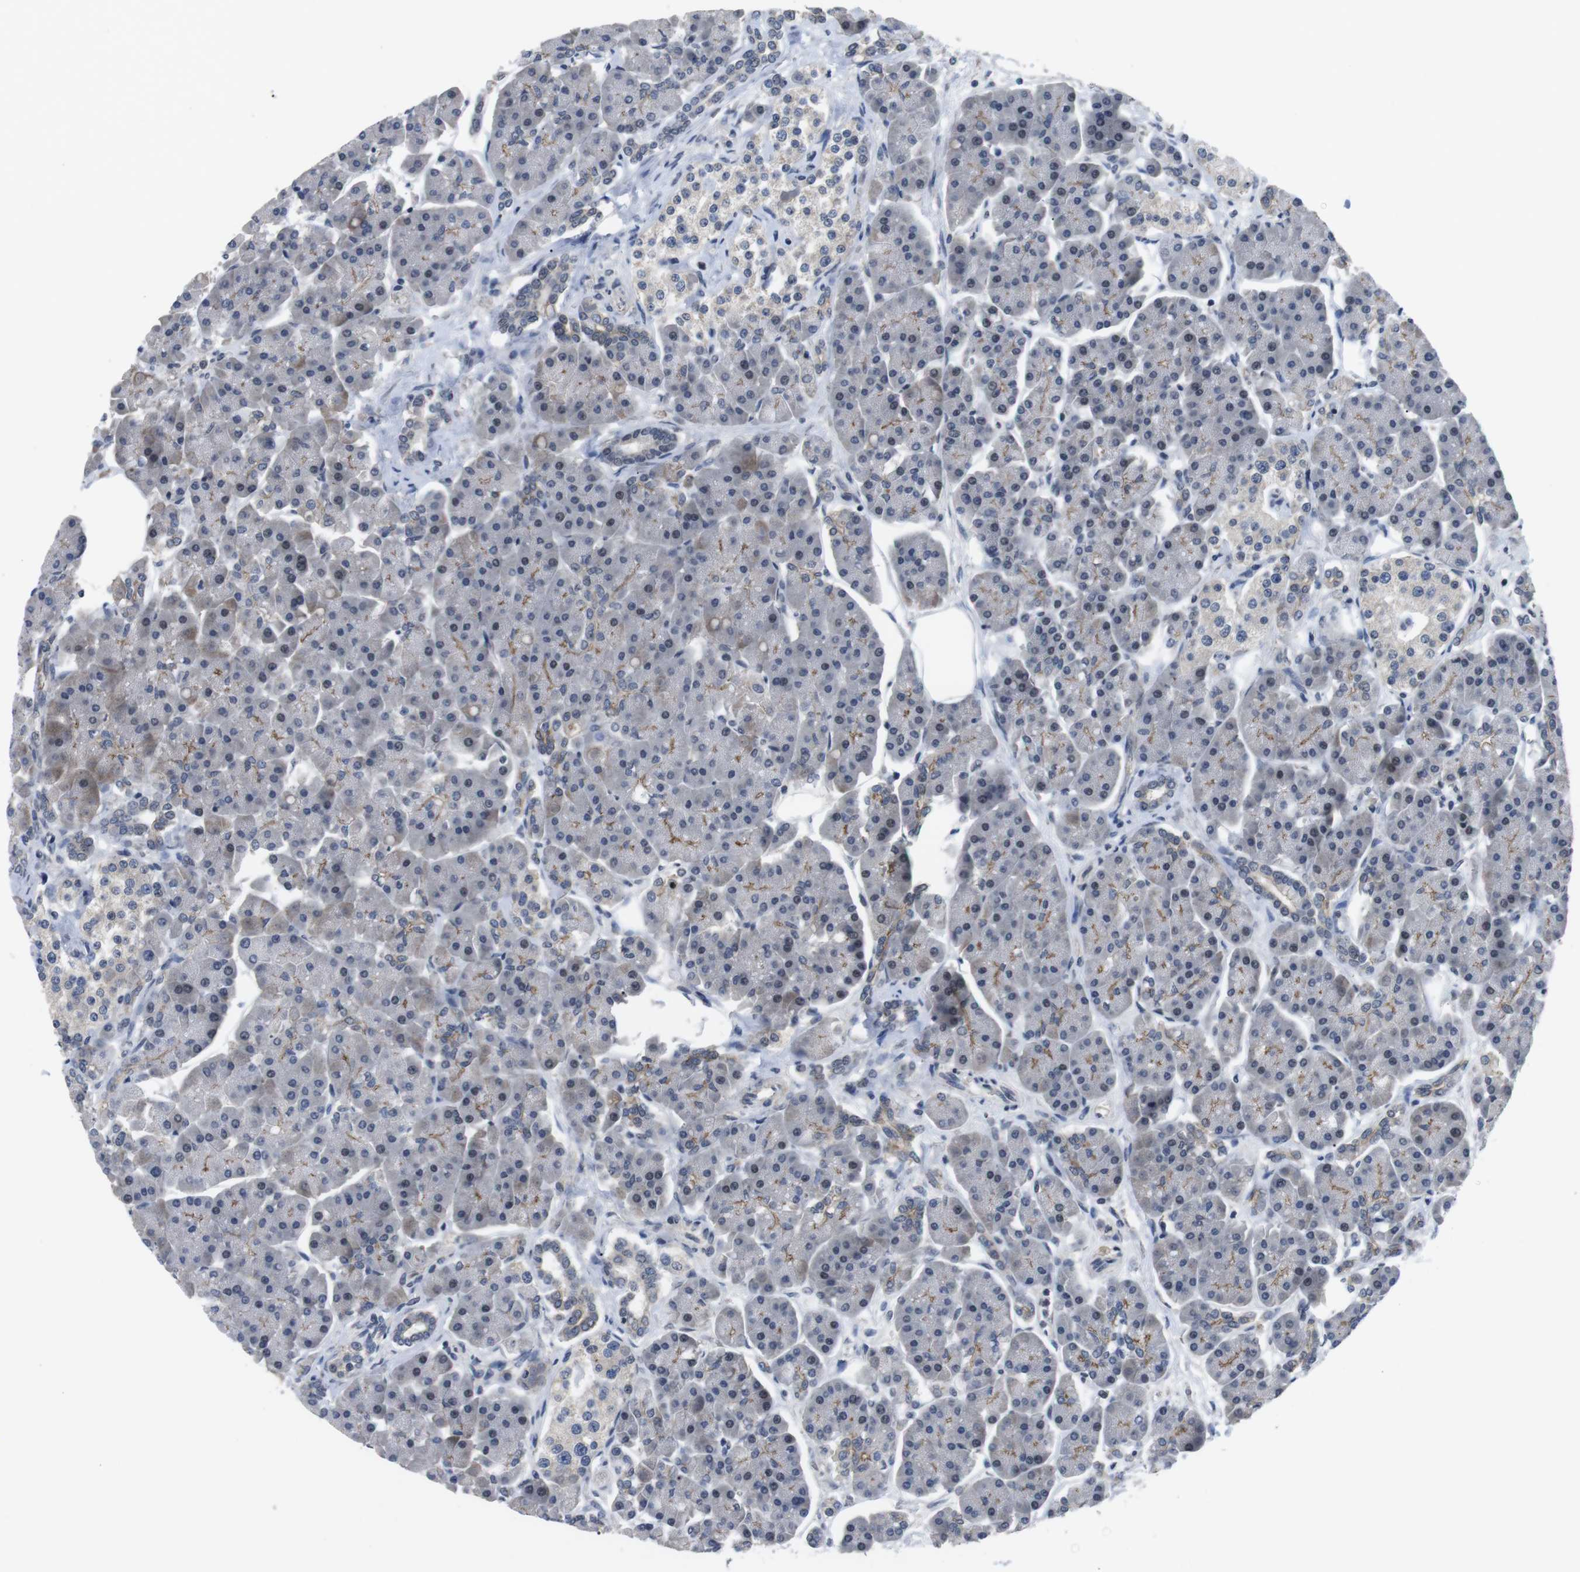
{"staining": {"intensity": "moderate", "quantity": "25%-75%", "location": "cytoplasmic/membranous,nuclear"}, "tissue": "pancreas", "cell_type": "Exocrine glandular cells", "image_type": "normal", "snomed": [{"axis": "morphology", "description": "Normal tissue, NOS"}, {"axis": "topography", "description": "Pancreas"}], "caption": "This micrograph reveals unremarkable pancreas stained with immunohistochemistry to label a protein in brown. The cytoplasmic/membranous,nuclear of exocrine glandular cells show moderate positivity for the protein. Nuclei are counter-stained blue.", "gene": "NECTIN1", "patient": {"sex": "female", "age": 70}}